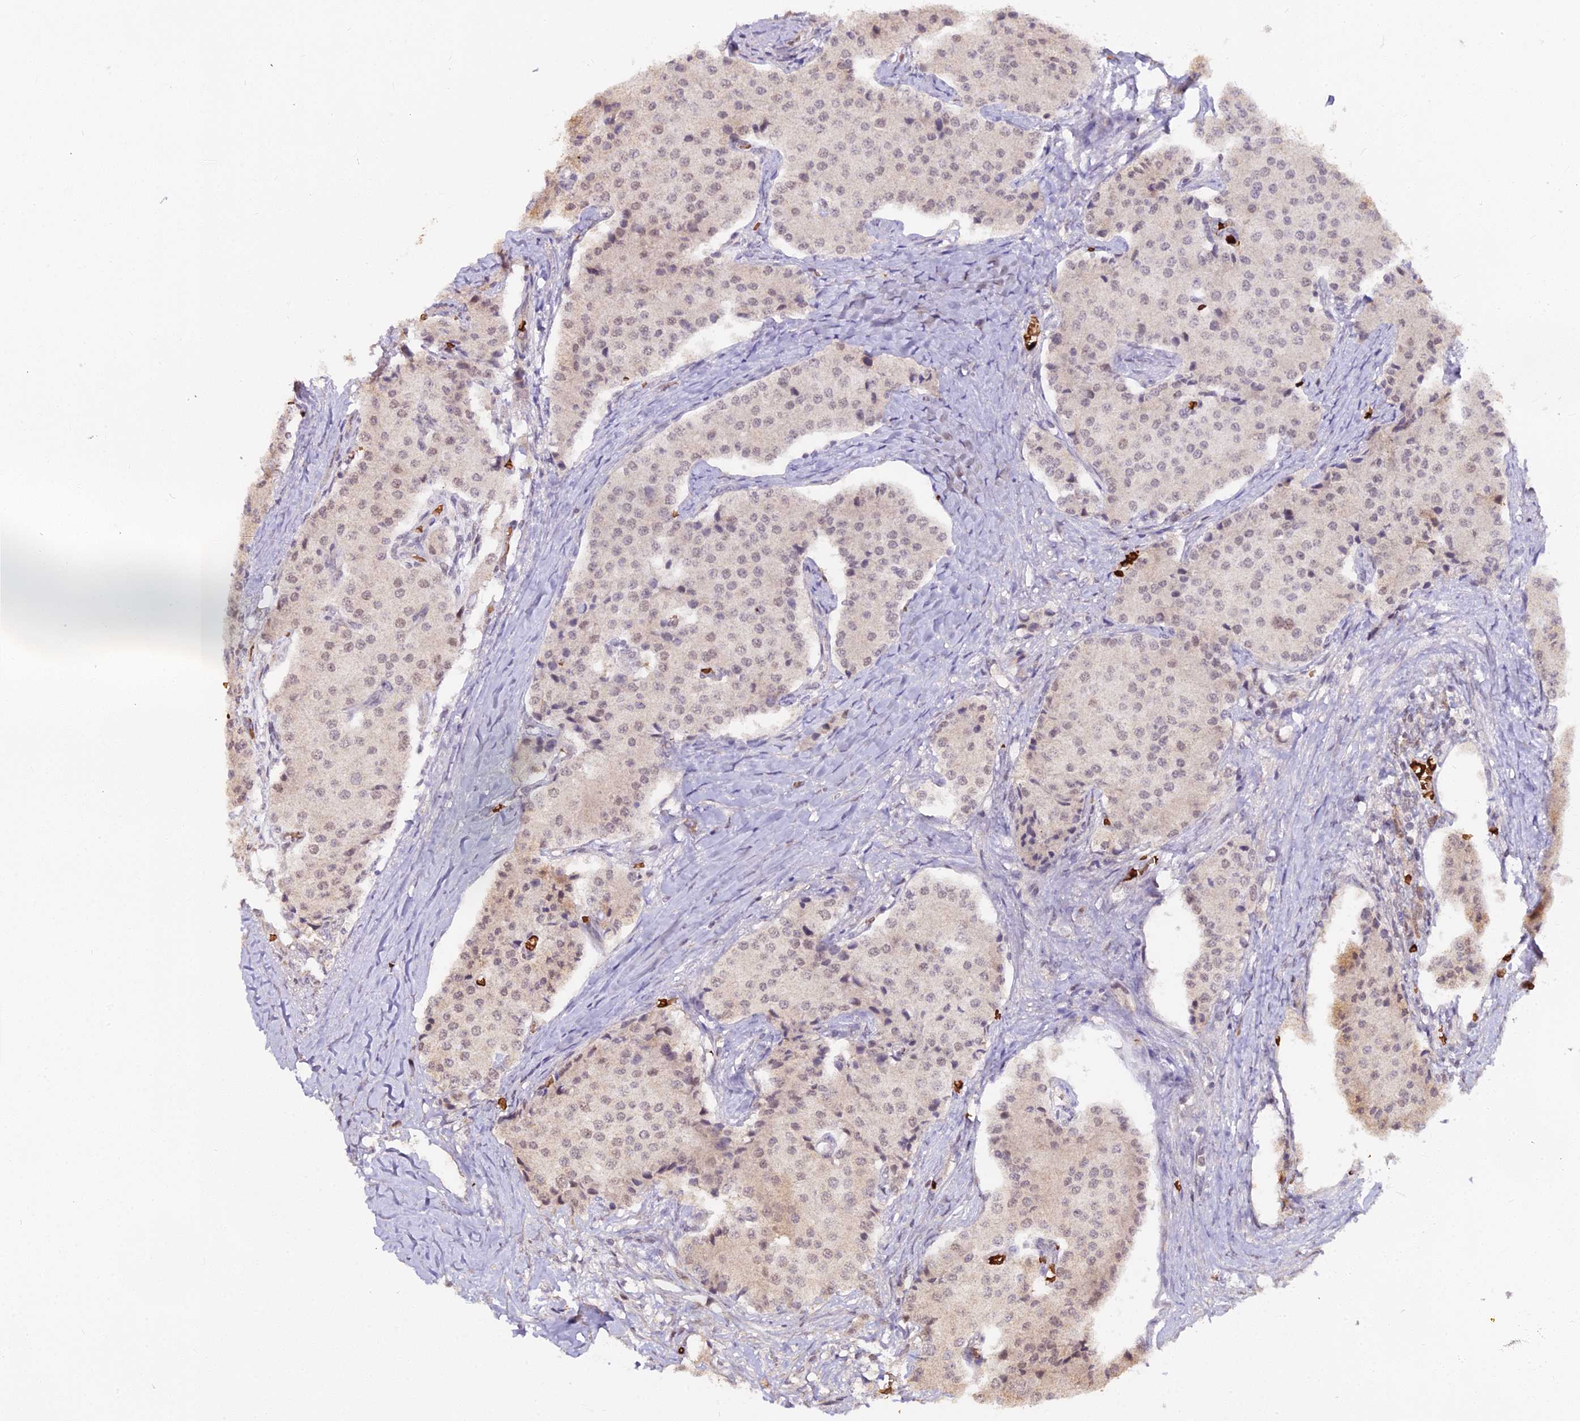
{"staining": {"intensity": "weak", "quantity": "<25%", "location": "cytoplasmic/membranous,nuclear"}, "tissue": "carcinoid", "cell_type": "Tumor cells", "image_type": "cancer", "snomed": [{"axis": "morphology", "description": "Carcinoid, malignant, NOS"}, {"axis": "topography", "description": "Colon"}], "caption": "DAB immunohistochemical staining of human carcinoid (malignant) exhibits no significant expression in tumor cells.", "gene": "ZDBF2", "patient": {"sex": "female", "age": 52}}